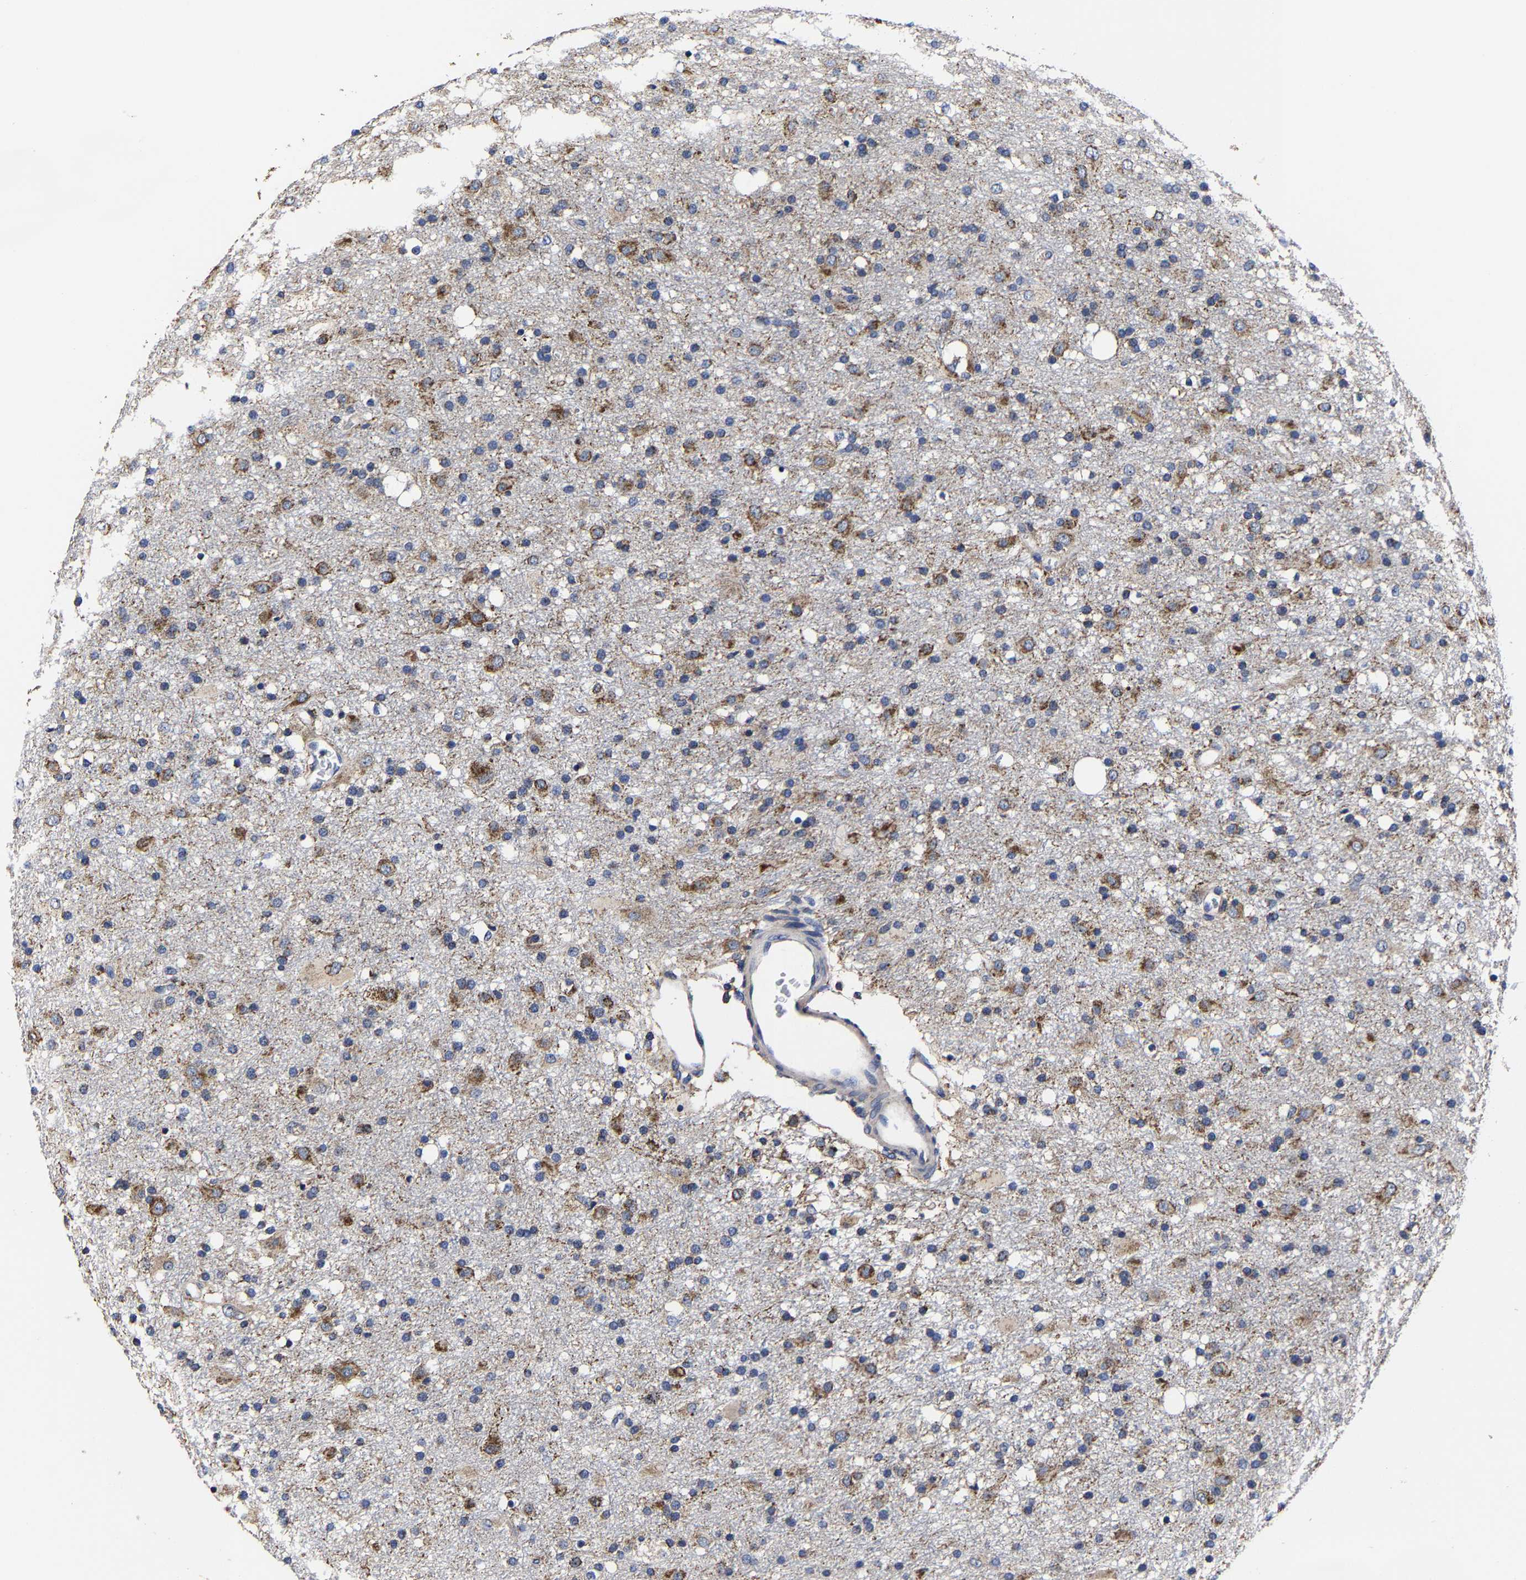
{"staining": {"intensity": "moderate", "quantity": ">75%", "location": "cytoplasmic/membranous"}, "tissue": "glioma", "cell_type": "Tumor cells", "image_type": "cancer", "snomed": [{"axis": "morphology", "description": "Glioma, malignant, Low grade"}, {"axis": "topography", "description": "Brain"}], "caption": "Immunohistochemical staining of malignant low-grade glioma reveals medium levels of moderate cytoplasmic/membranous protein positivity in approximately >75% of tumor cells.", "gene": "AASS", "patient": {"sex": "male", "age": 65}}